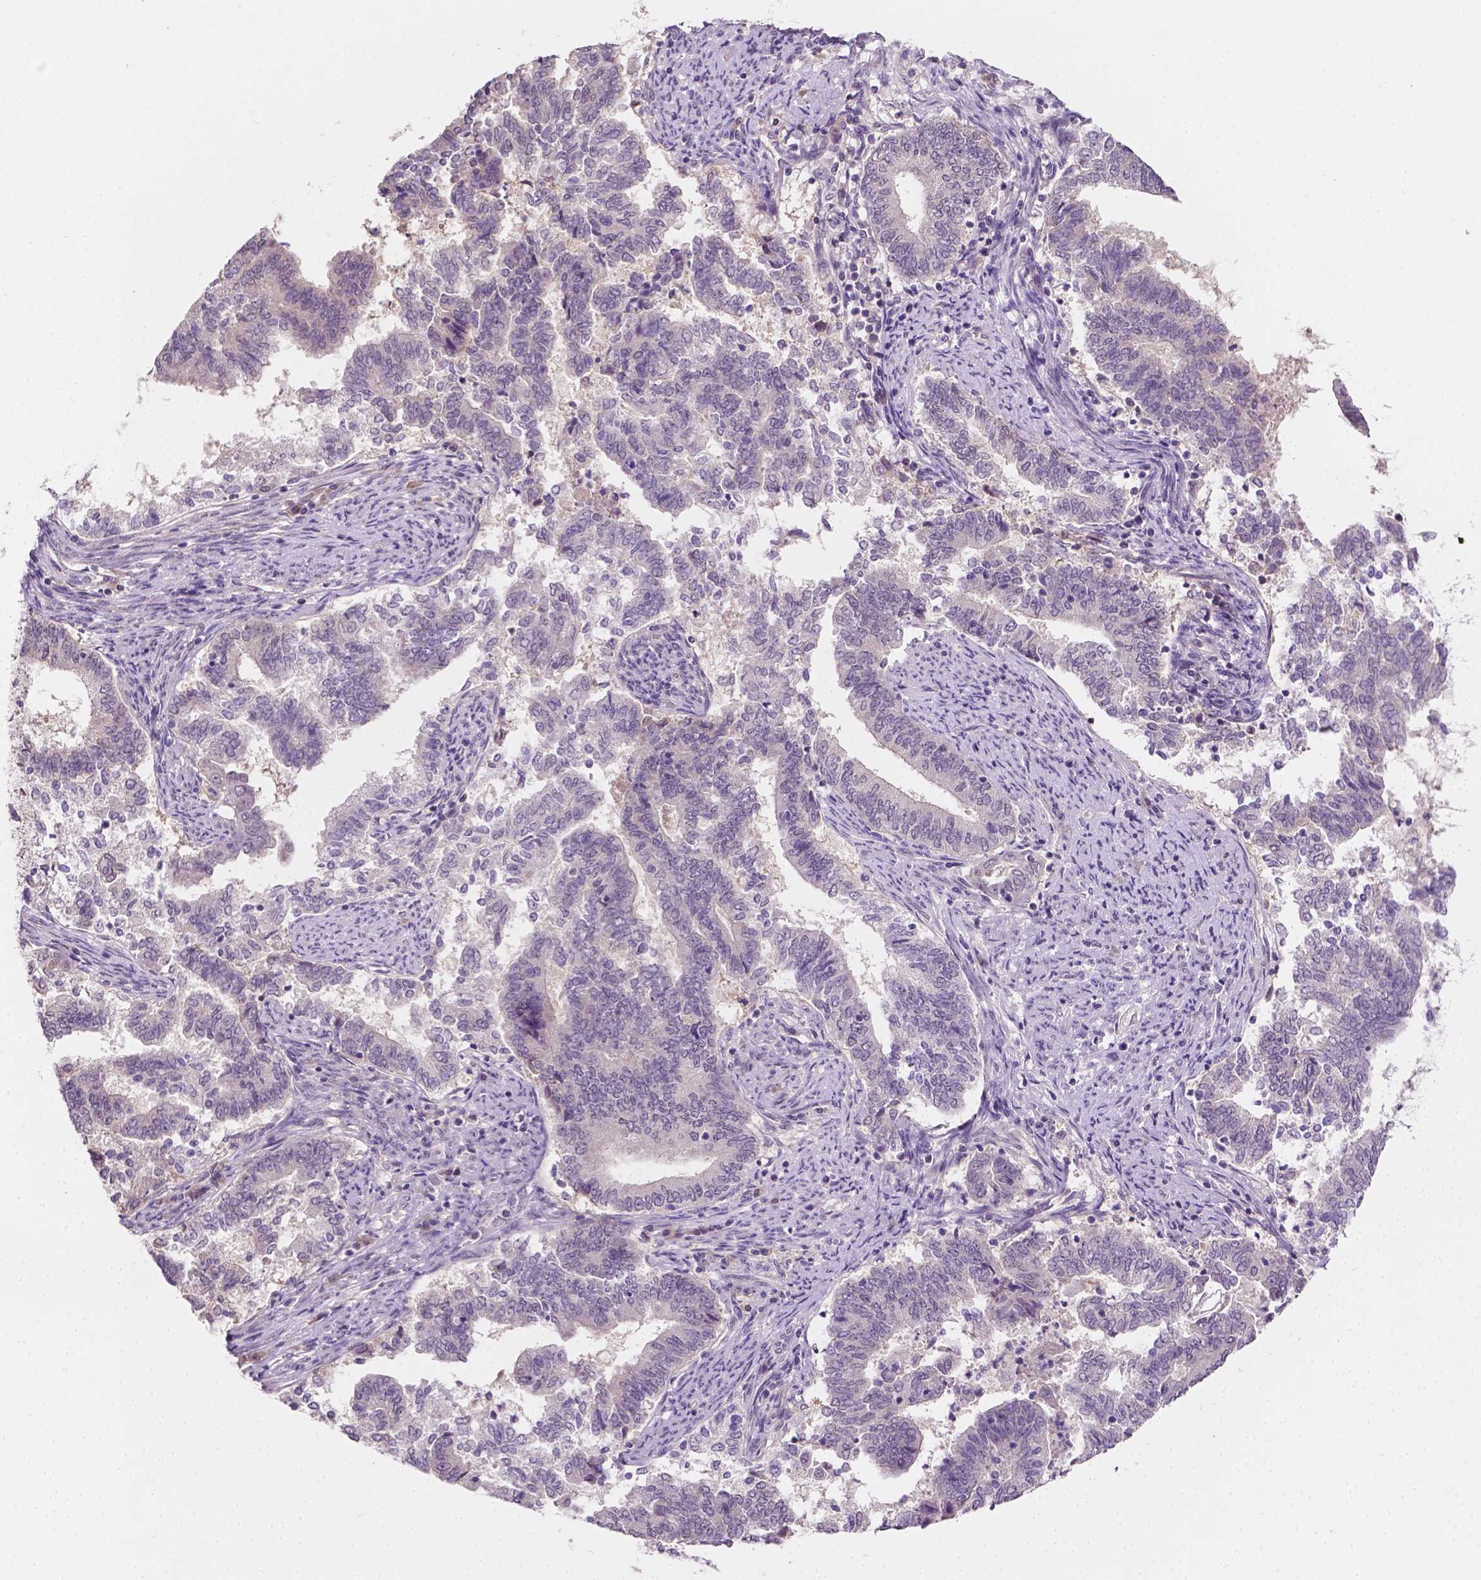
{"staining": {"intensity": "negative", "quantity": "none", "location": "none"}, "tissue": "endometrial cancer", "cell_type": "Tumor cells", "image_type": "cancer", "snomed": [{"axis": "morphology", "description": "Adenocarcinoma, NOS"}, {"axis": "topography", "description": "Endometrium"}], "caption": "Tumor cells are negative for protein expression in human endometrial cancer.", "gene": "MROH6", "patient": {"sex": "female", "age": 65}}